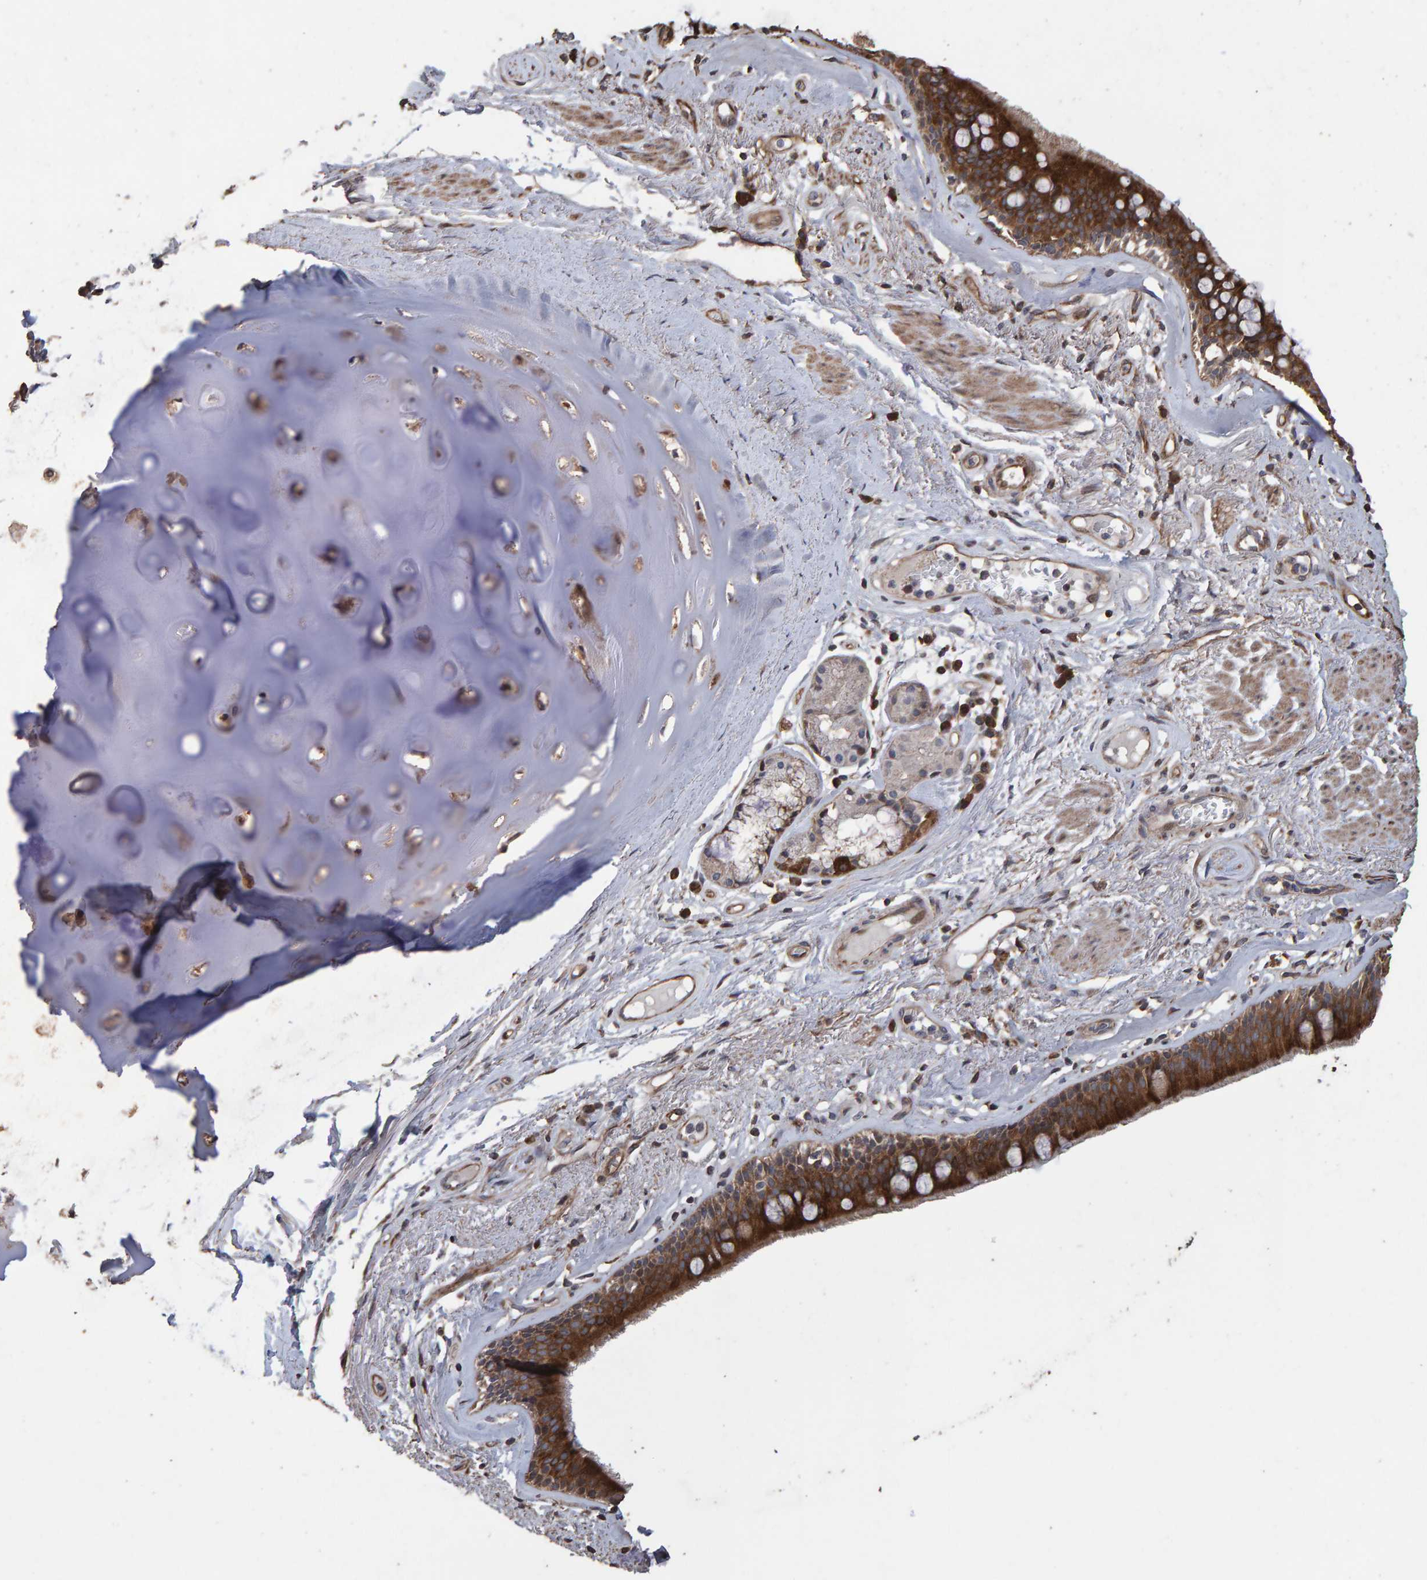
{"staining": {"intensity": "strong", "quantity": ">75%", "location": "cytoplasmic/membranous"}, "tissue": "bronchus", "cell_type": "Respiratory epithelial cells", "image_type": "normal", "snomed": [{"axis": "morphology", "description": "Normal tissue, NOS"}, {"axis": "topography", "description": "Cartilage tissue"}], "caption": "Immunohistochemistry (IHC) histopathology image of normal bronchus stained for a protein (brown), which exhibits high levels of strong cytoplasmic/membranous expression in approximately >75% of respiratory epithelial cells.", "gene": "OSBP2", "patient": {"sex": "female", "age": 63}}